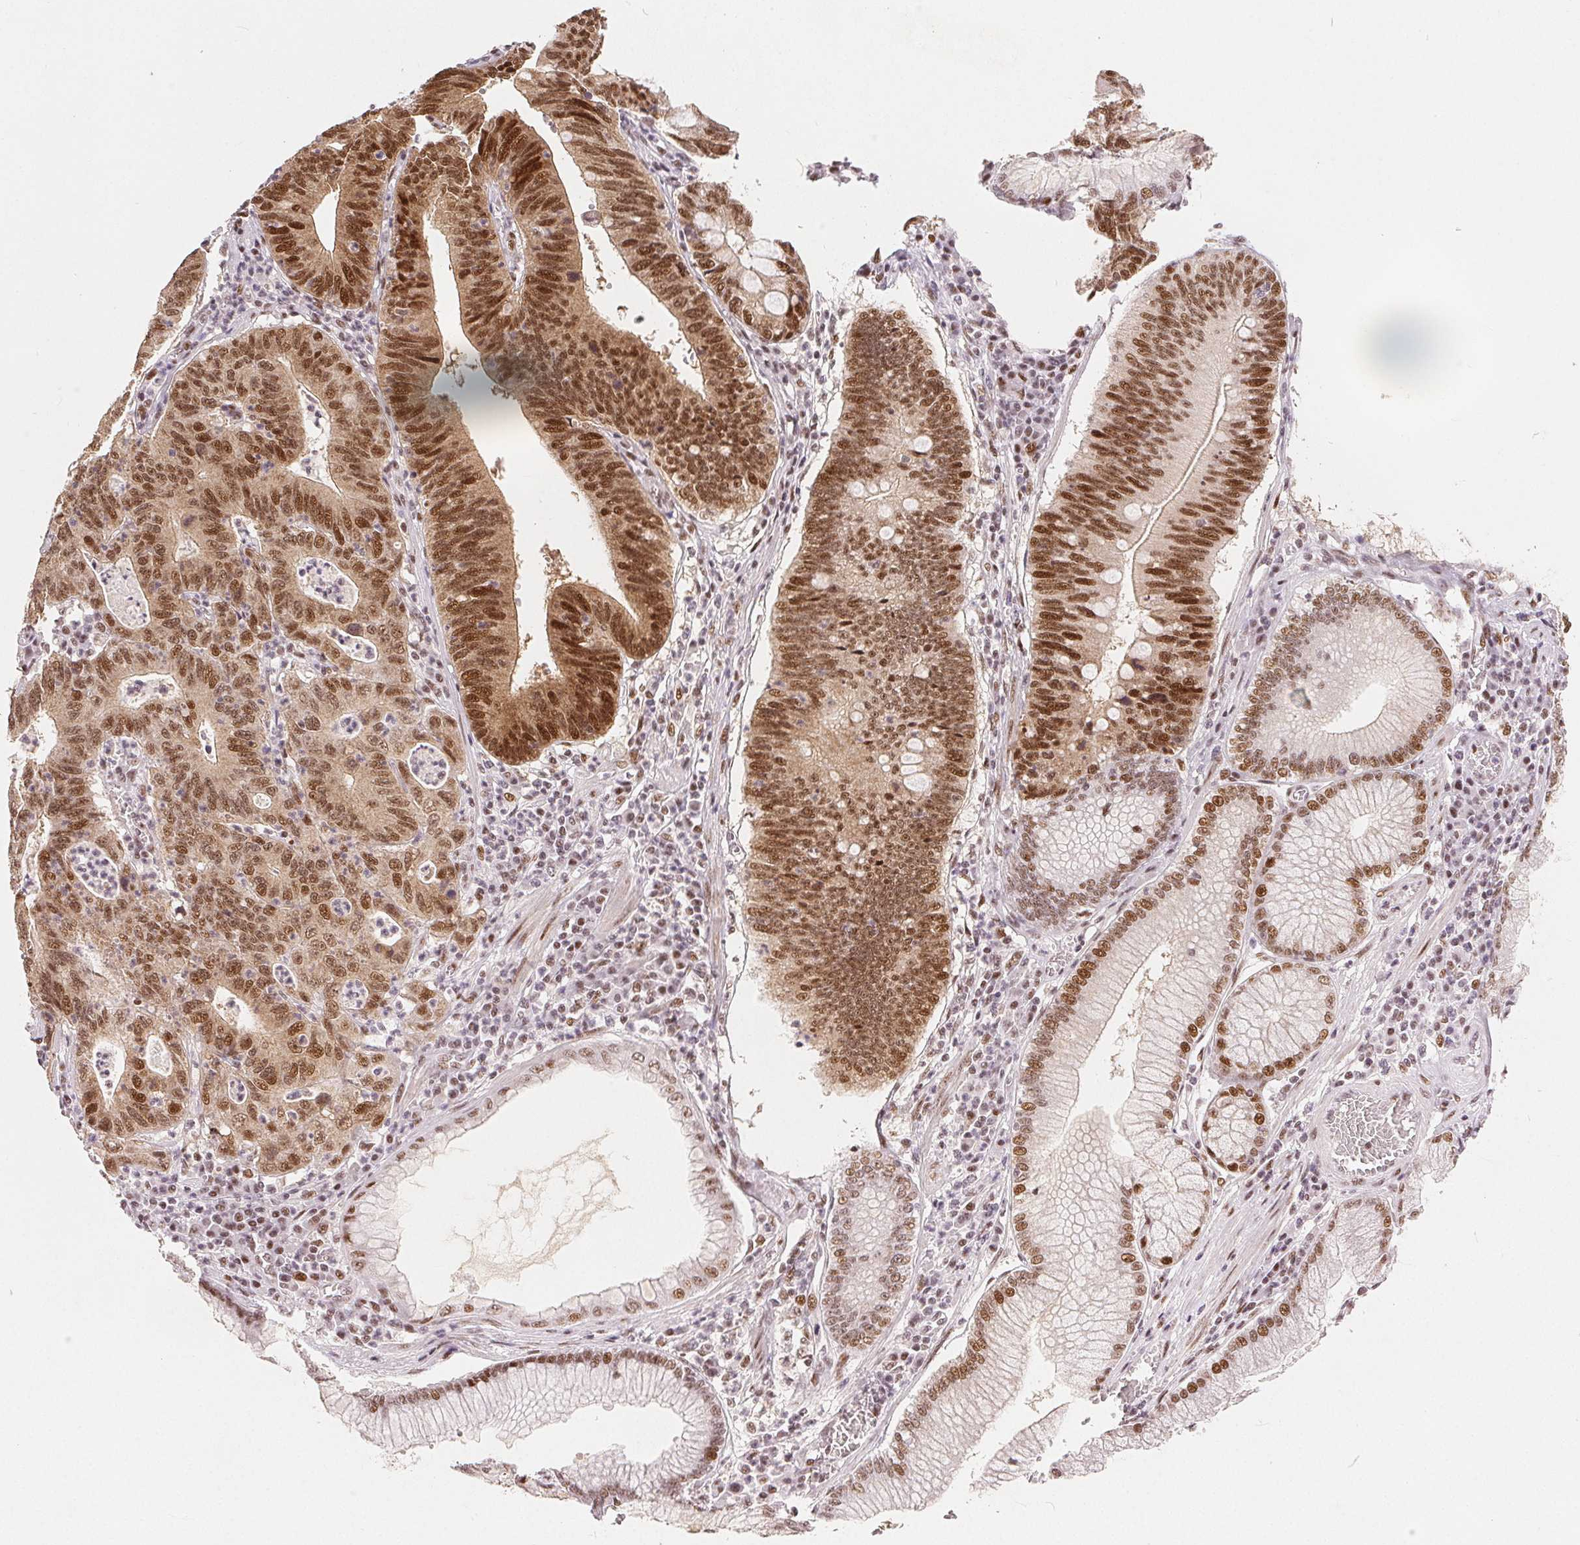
{"staining": {"intensity": "moderate", "quantity": ">75%", "location": "nuclear"}, "tissue": "stomach cancer", "cell_type": "Tumor cells", "image_type": "cancer", "snomed": [{"axis": "morphology", "description": "Adenocarcinoma, NOS"}, {"axis": "topography", "description": "Stomach"}], "caption": "Immunohistochemistry (IHC) (DAB) staining of human adenocarcinoma (stomach) exhibits moderate nuclear protein positivity in about >75% of tumor cells.", "gene": "ZNF703", "patient": {"sex": "male", "age": 59}}